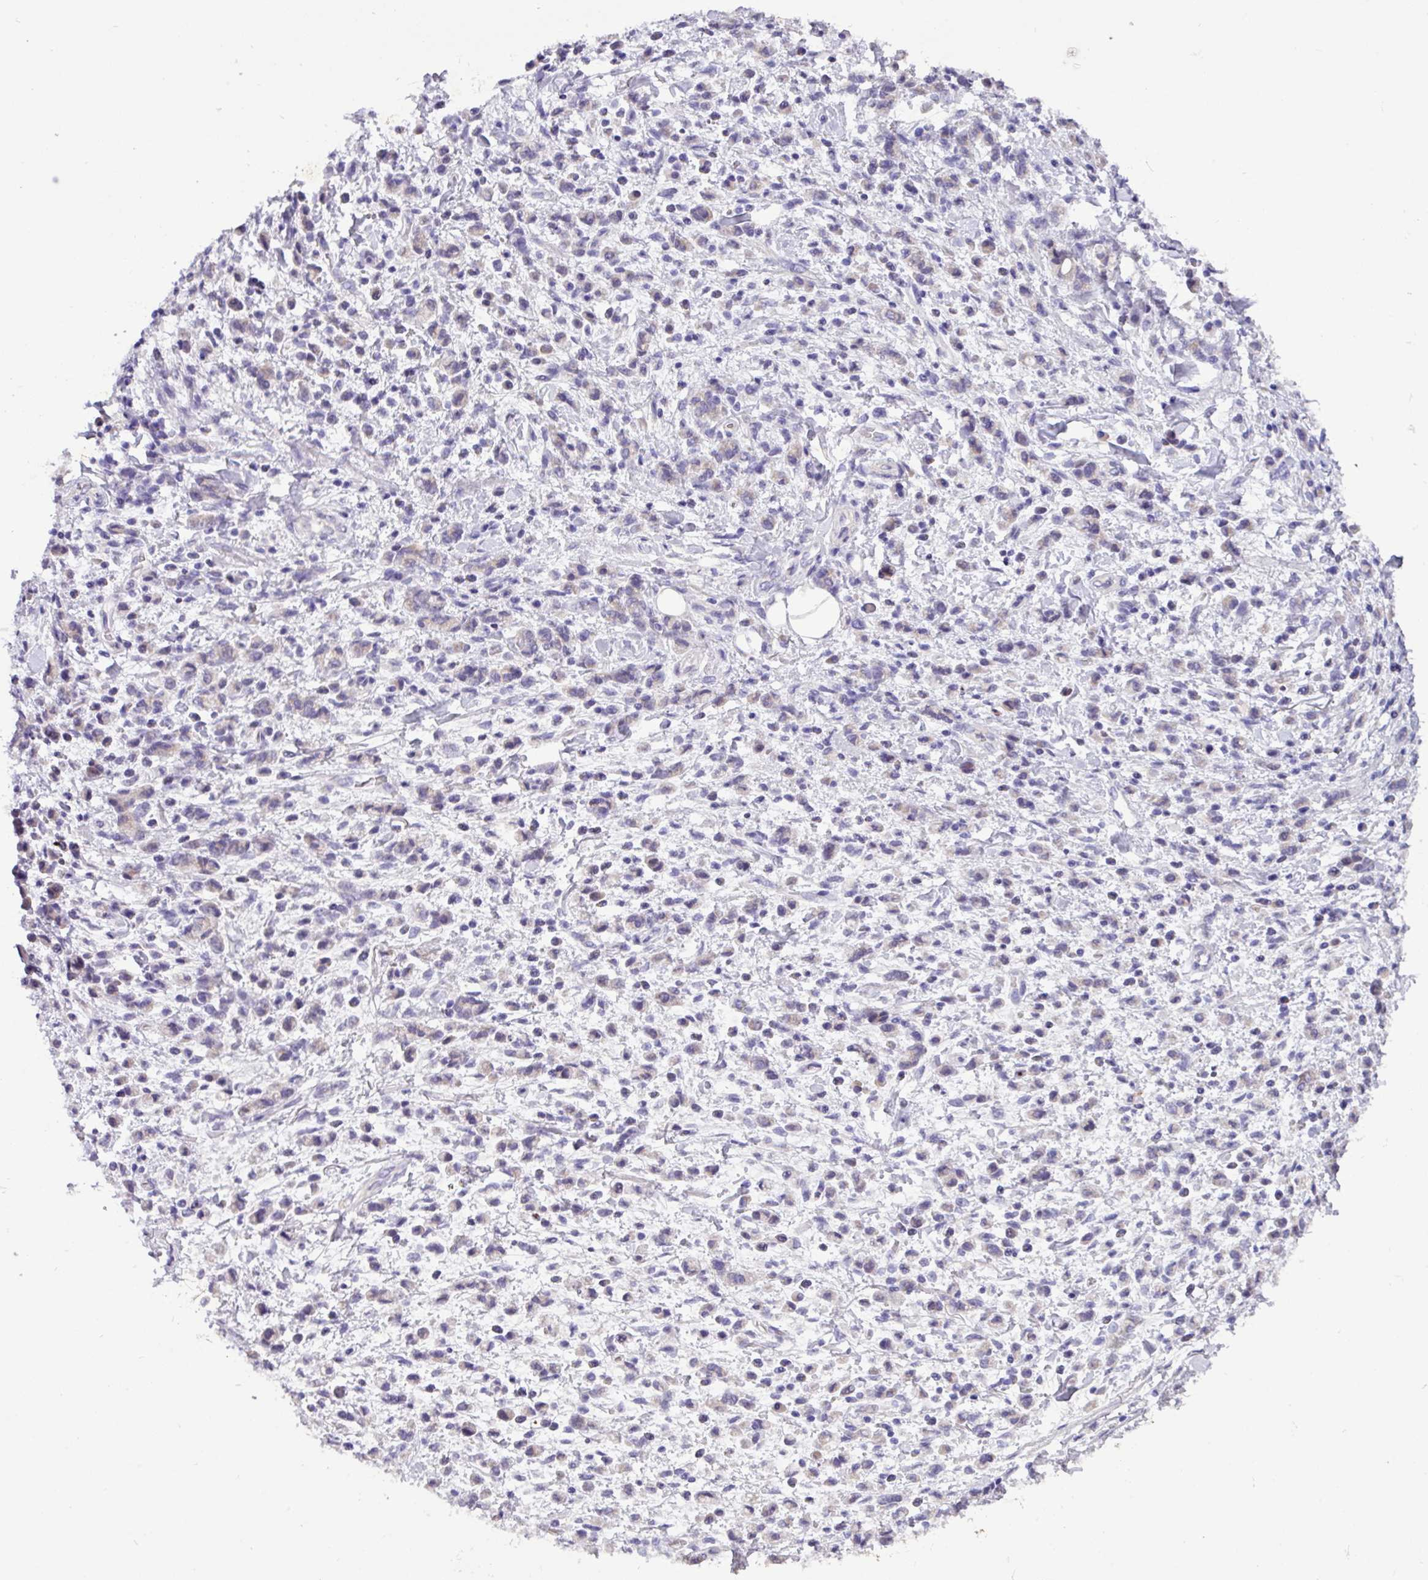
{"staining": {"intensity": "negative", "quantity": "none", "location": "none"}, "tissue": "stomach cancer", "cell_type": "Tumor cells", "image_type": "cancer", "snomed": [{"axis": "morphology", "description": "Adenocarcinoma, NOS"}, {"axis": "topography", "description": "Stomach"}], "caption": "IHC of adenocarcinoma (stomach) displays no positivity in tumor cells.", "gene": "PAX8", "patient": {"sex": "male", "age": 77}}